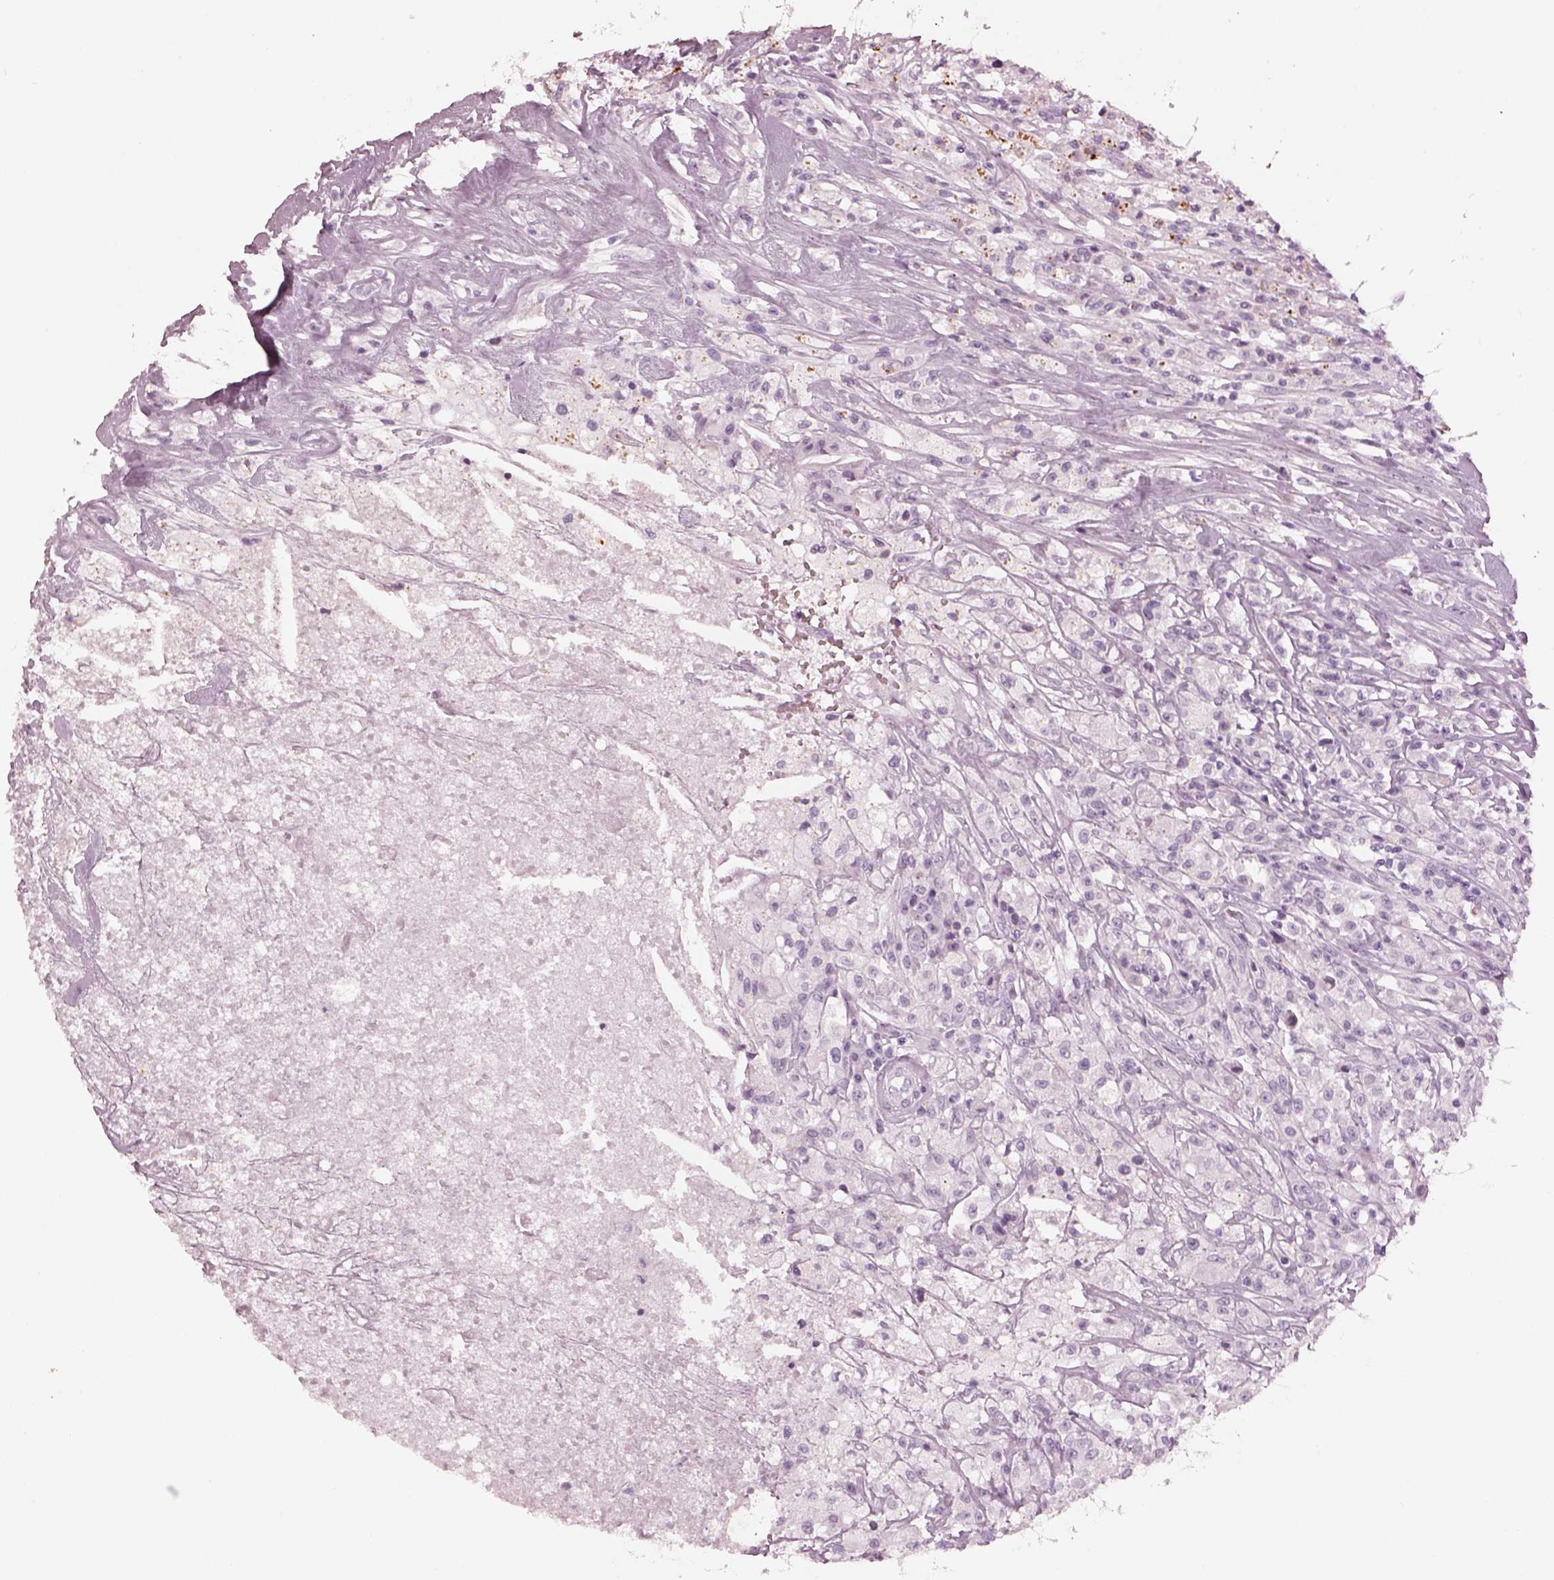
{"staining": {"intensity": "negative", "quantity": "none", "location": "none"}, "tissue": "testis cancer", "cell_type": "Tumor cells", "image_type": "cancer", "snomed": [{"axis": "morphology", "description": "Necrosis, NOS"}, {"axis": "morphology", "description": "Carcinoma, Embryonal, NOS"}, {"axis": "topography", "description": "Testis"}], "caption": "A micrograph of human testis embryonal carcinoma is negative for staining in tumor cells. (Immunohistochemistry, brightfield microscopy, high magnification).", "gene": "OPN4", "patient": {"sex": "male", "age": 19}}